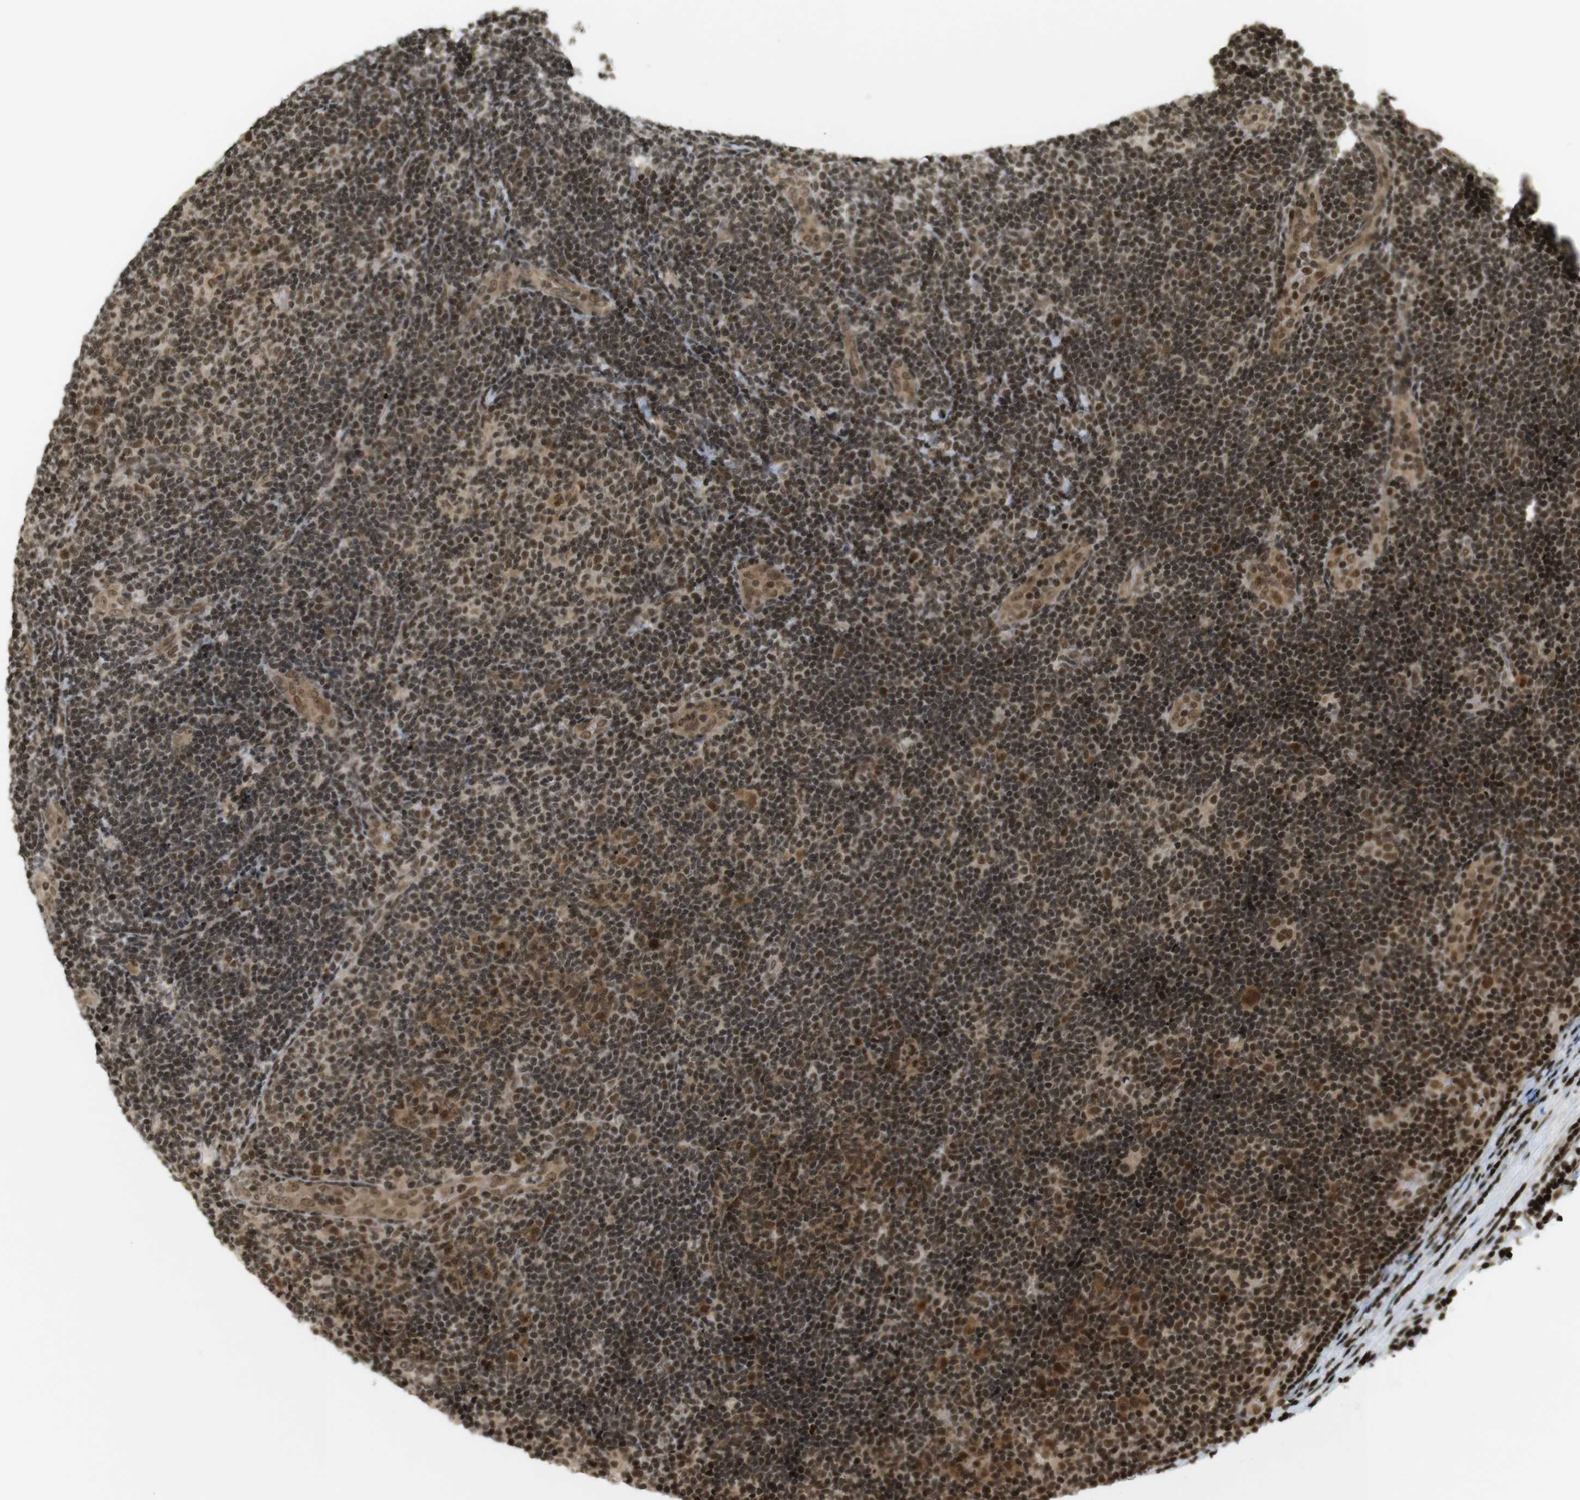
{"staining": {"intensity": "strong", "quantity": ">75%", "location": "cytoplasmic/membranous,nuclear"}, "tissue": "lymphoma", "cell_type": "Tumor cells", "image_type": "cancer", "snomed": [{"axis": "morphology", "description": "Malignant lymphoma, non-Hodgkin's type, Low grade"}, {"axis": "topography", "description": "Lymph node"}], "caption": "Immunohistochemical staining of human lymphoma reveals high levels of strong cytoplasmic/membranous and nuclear protein expression in about >75% of tumor cells.", "gene": "RUVBL2", "patient": {"sex": "male", "age": 83}}